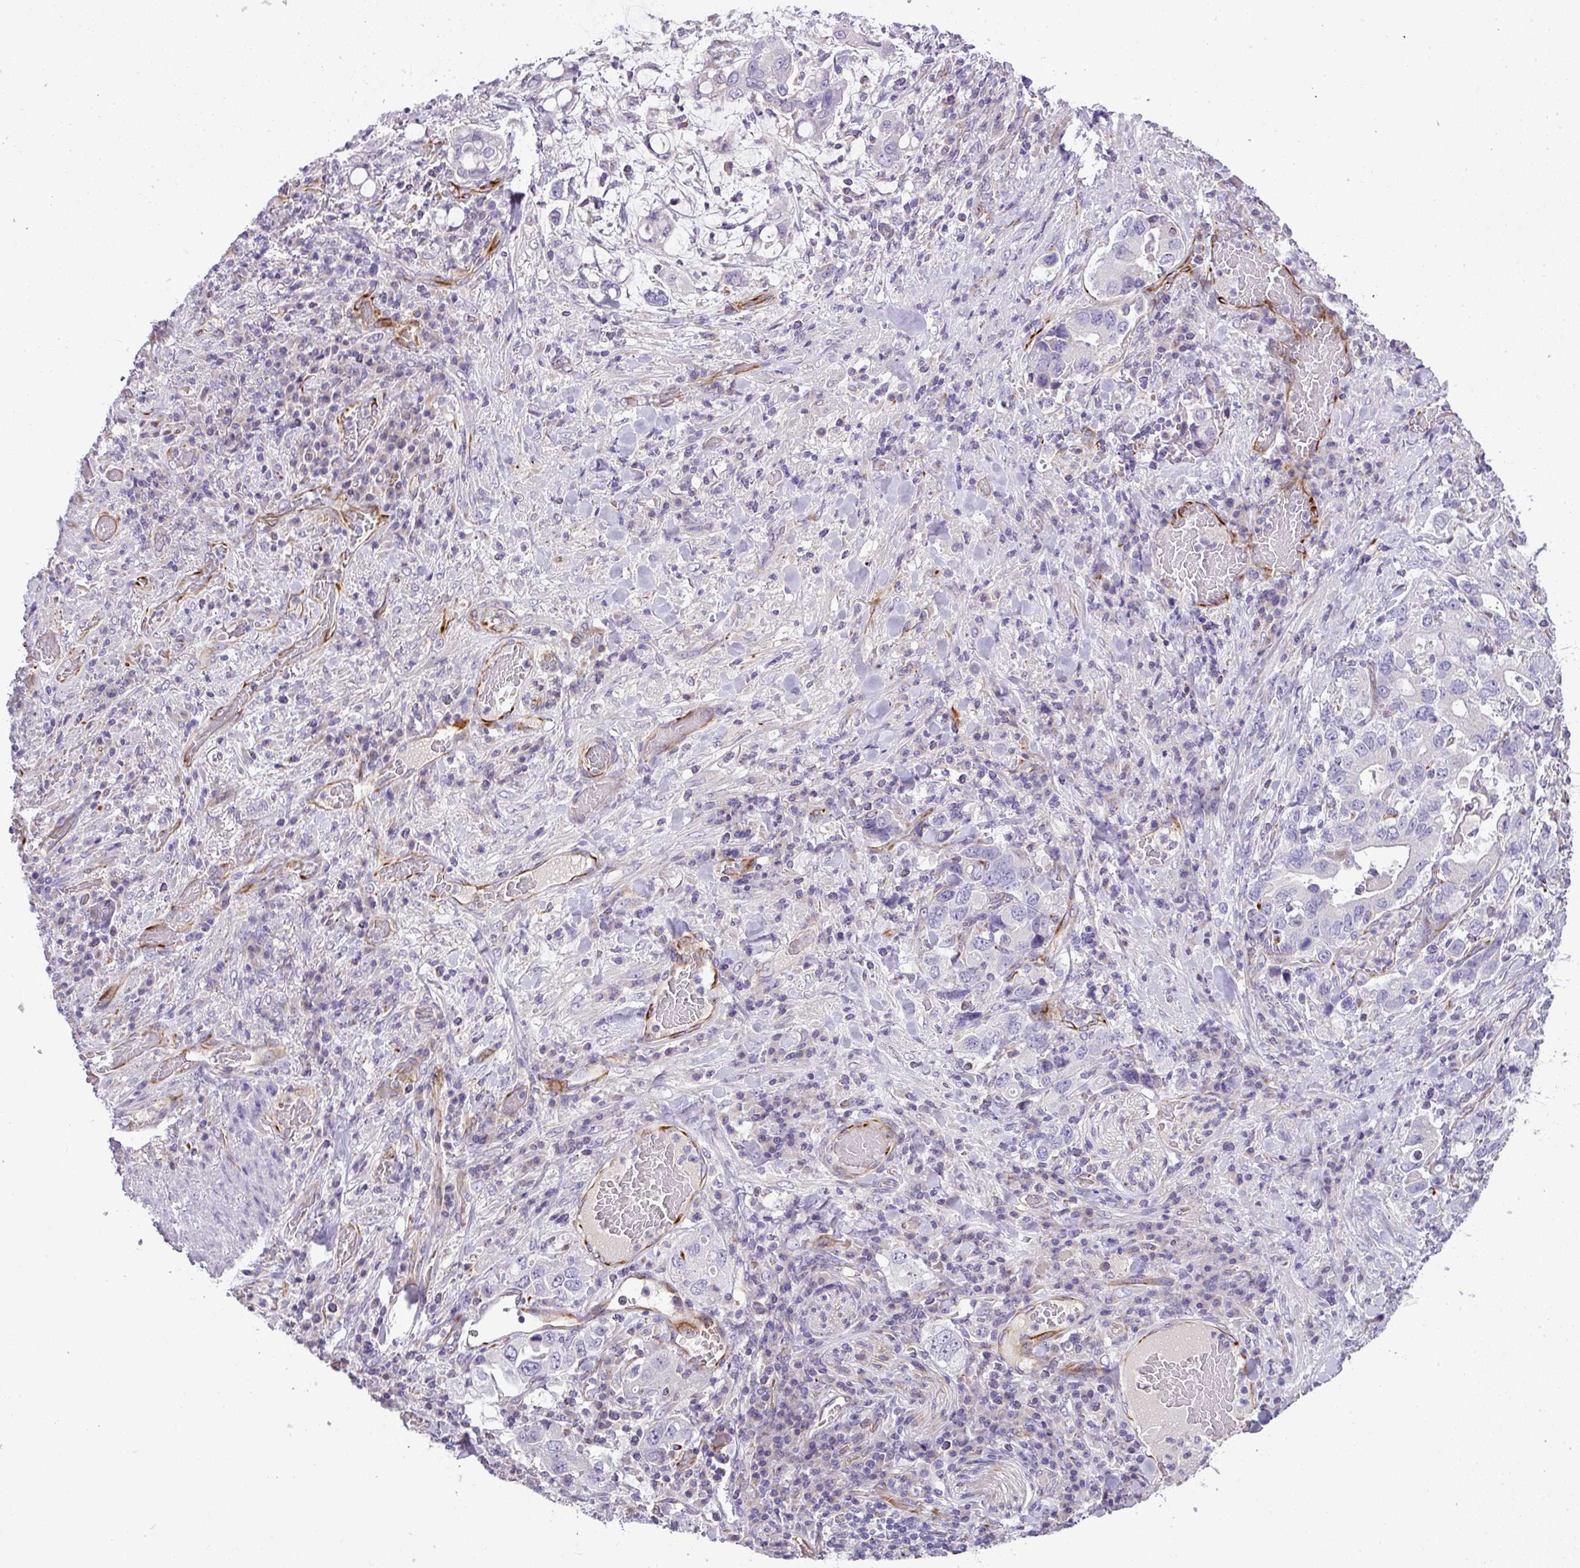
{"staining": {"intensity": "negative", "quantity": "none", "location": "none"}, "tissue": "stomach cancer", "cell_type": "Tumor cells", "image_type": "cancer", "snomed": [{"axis": "morphology", "description": "Adenocarcinoma, NOS"}, {"axis": "topography", "description": "Stomach, upper"}, {"axis": "topography", "description": "Stomach"}], "caption": "This is an immunohistochemistry (IHC) image of adenocarcinoma (stomach). There is no staining in tumor cells.", "gene": "ENSG00000273748", "patient": {"sex": "male", "age": 62}}